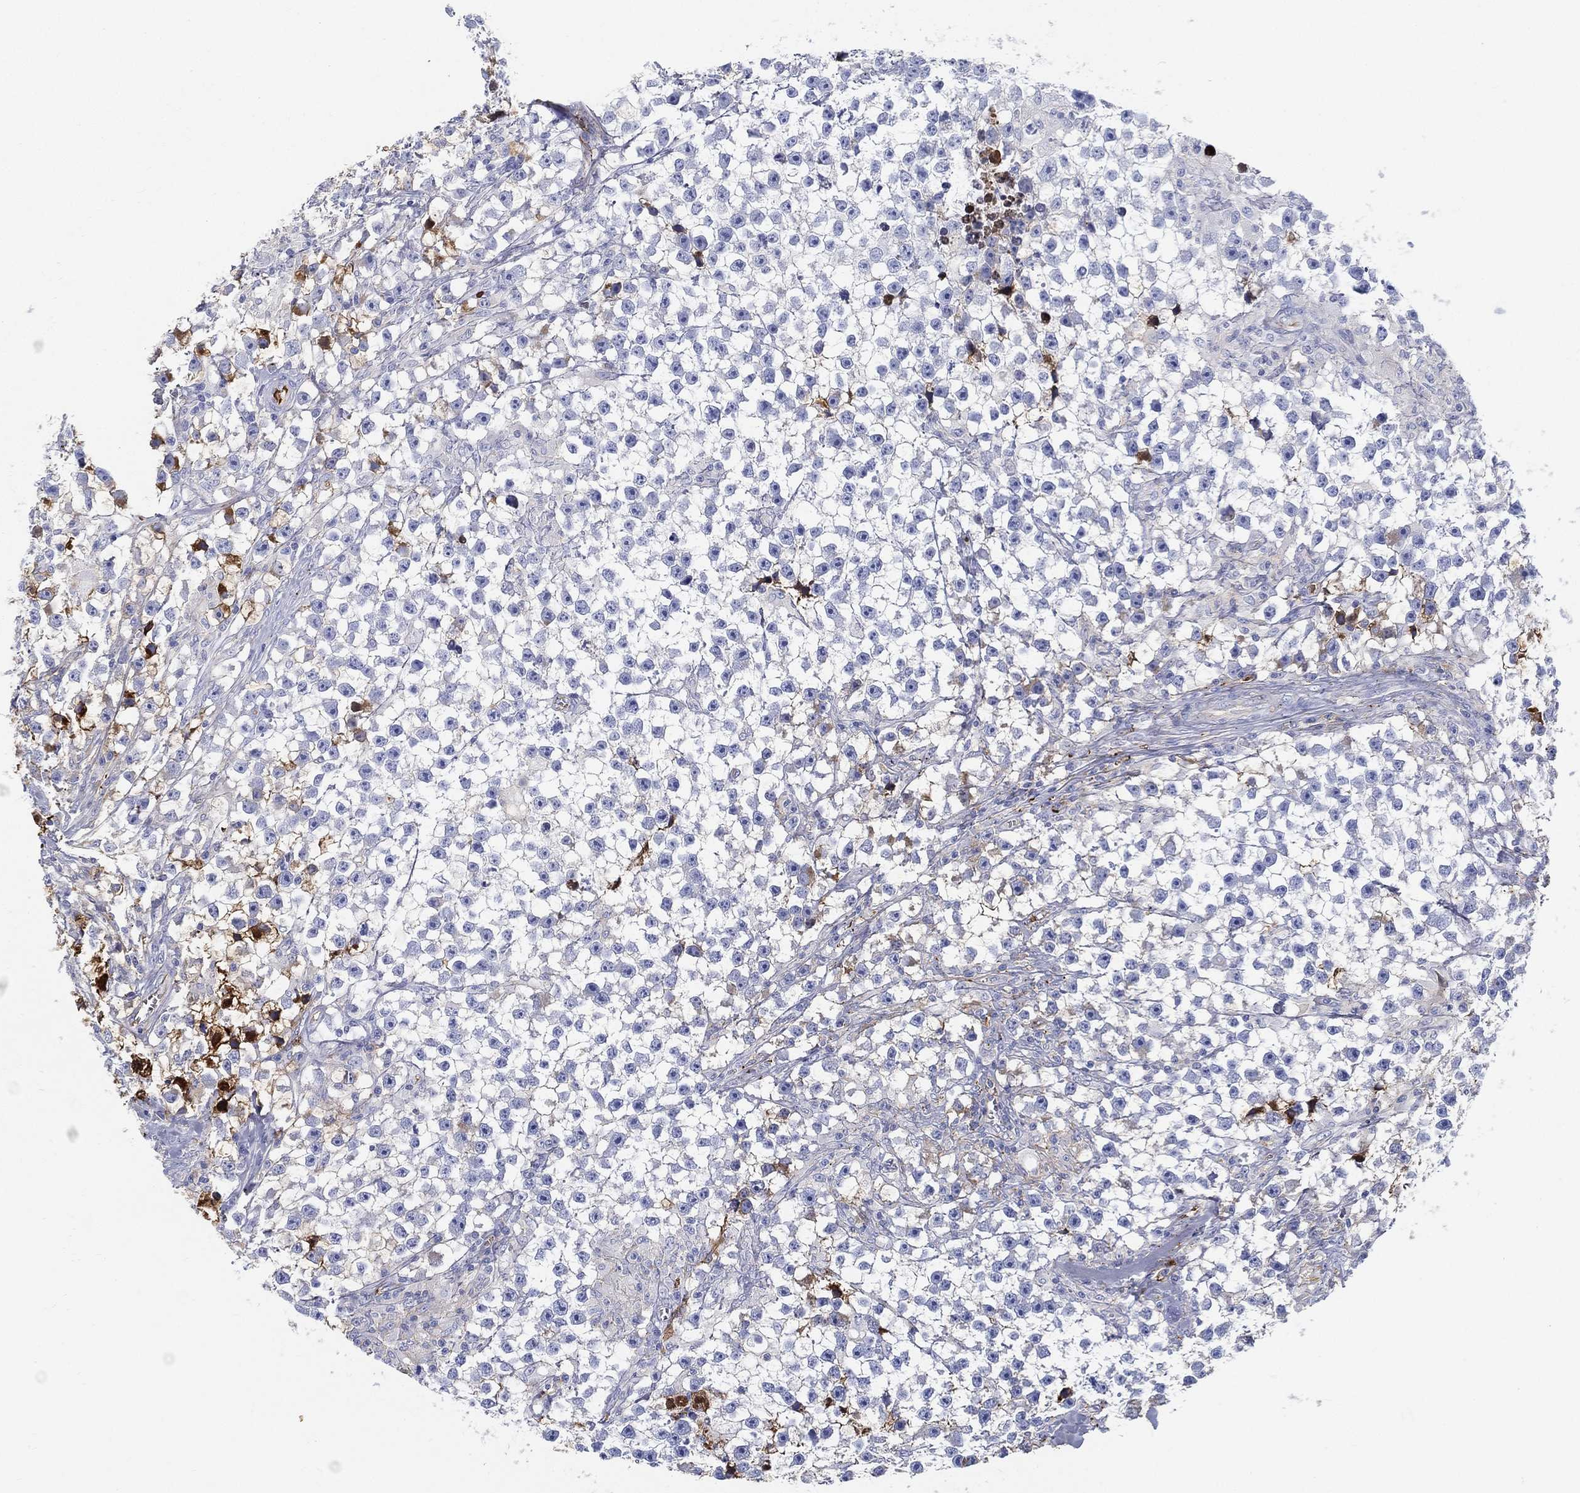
{"staining": {"intensity": "negative", "quantity": "none", "location": "none"}, "tissue": "testis cancer", "cell_type": "Tumor cells", "image_type": "cancer", "snomed": [{"axis": "morphology", "description": "Seminoma, NOS"}, {"axis": "topography", "description": "Testis"}], "caption": "The photomicrograph demonstrates no significant staining in tumor cells of seminoma (testis).", "gene": "IFNB1", "patient": {"sex": "male", "age": 59}}